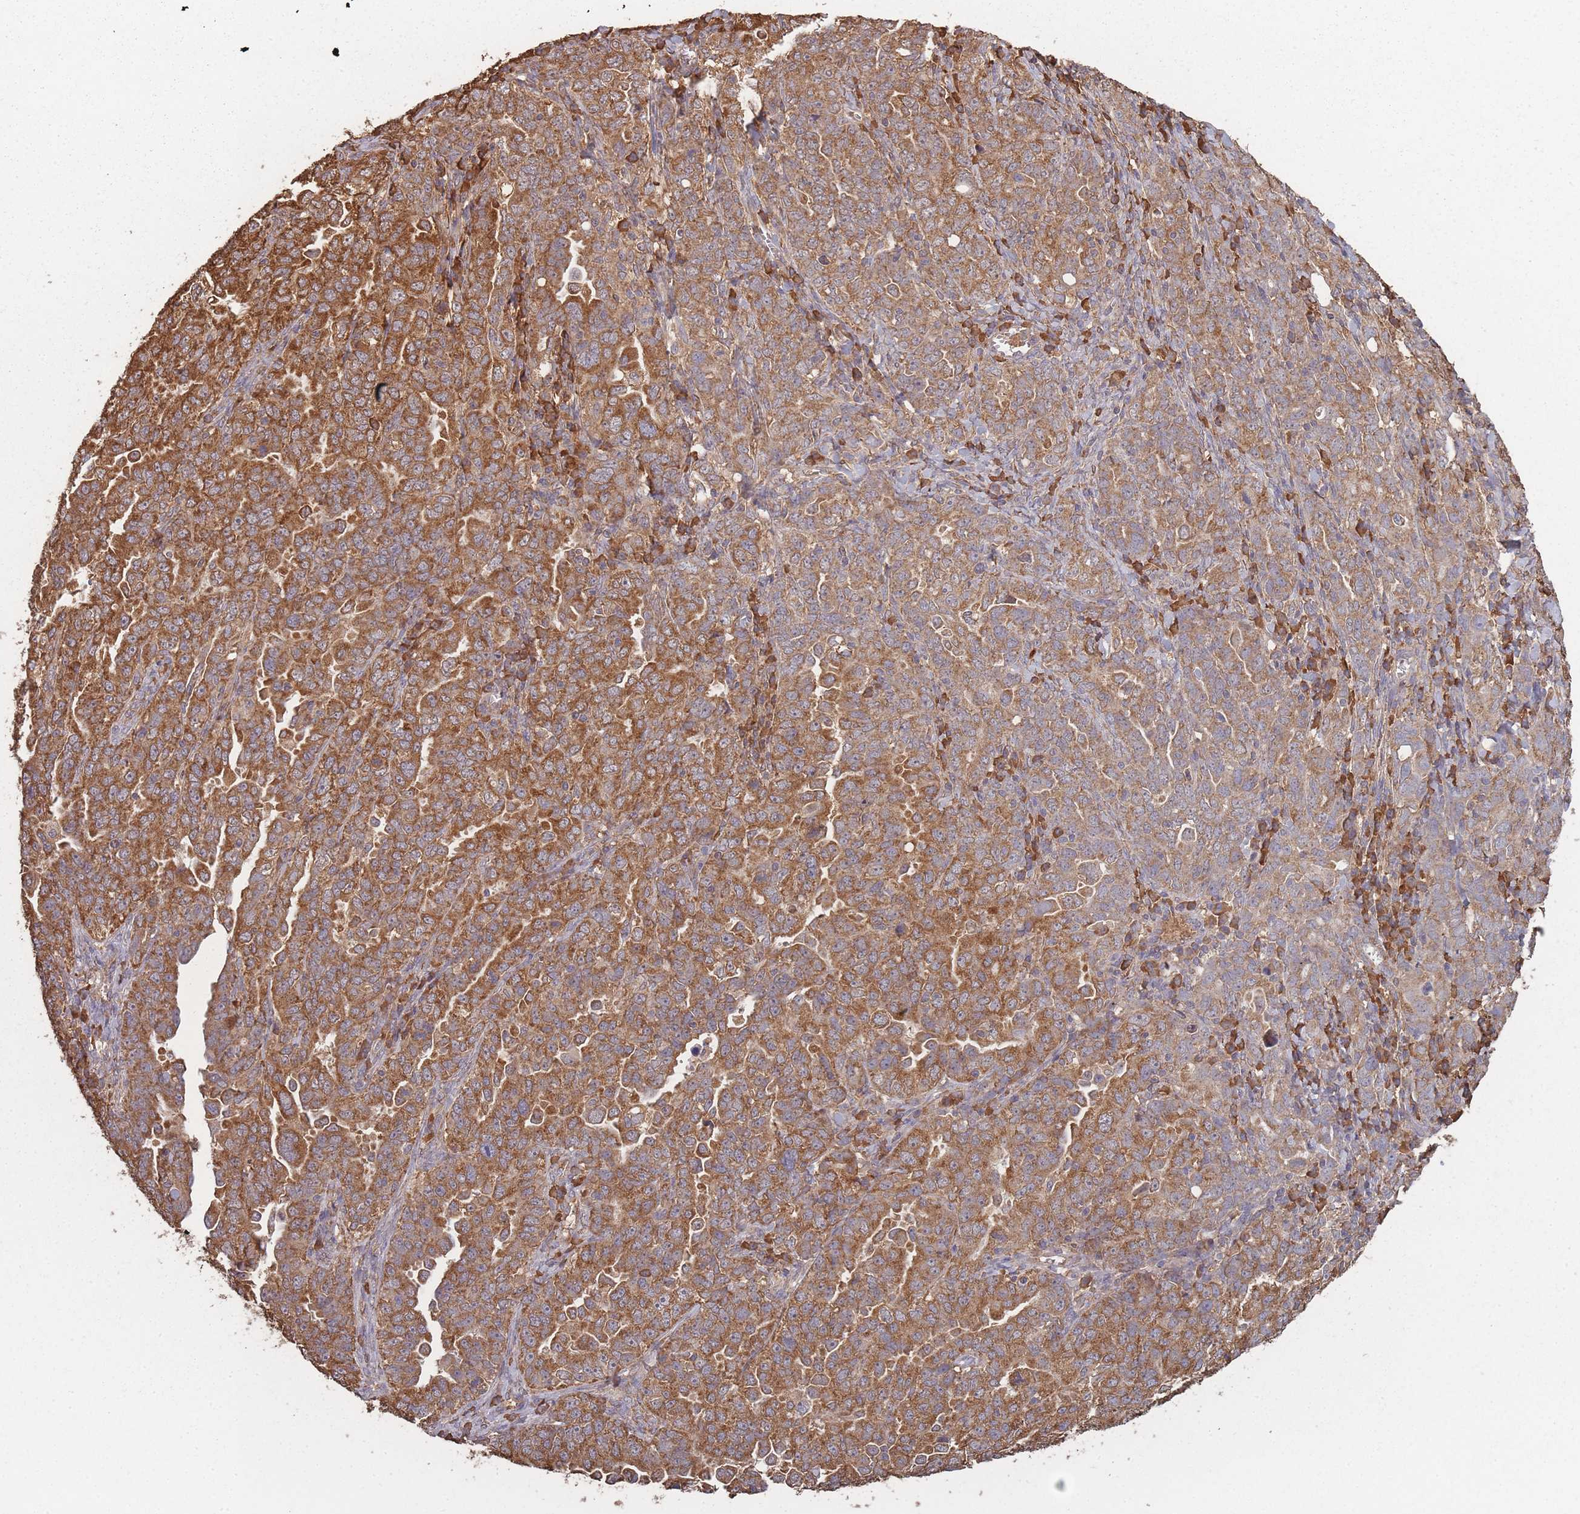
{"staining": {"intensity": "strong", "quantity": ">75%", "location": "cytoplasmic/membranous"}, "tissue": "ovarian cancer", "cell_type": "Tumor cells", "image_type": "cancer", "snomed": [{"axis": "morphology", "description": "Carcinoma, endometroid"}, {"axis": "topography", "description": "Ovary"}], "caption": "The histopathology image exhibits immunohistochemical staining of endometroid carcinoma (ovarian). There is strong cytoplasmic/membranous staining is appreciated in approximately >75% of tumor cells.", "gene": "SANBR", "patient": {"sex": "female", "age": 62}}